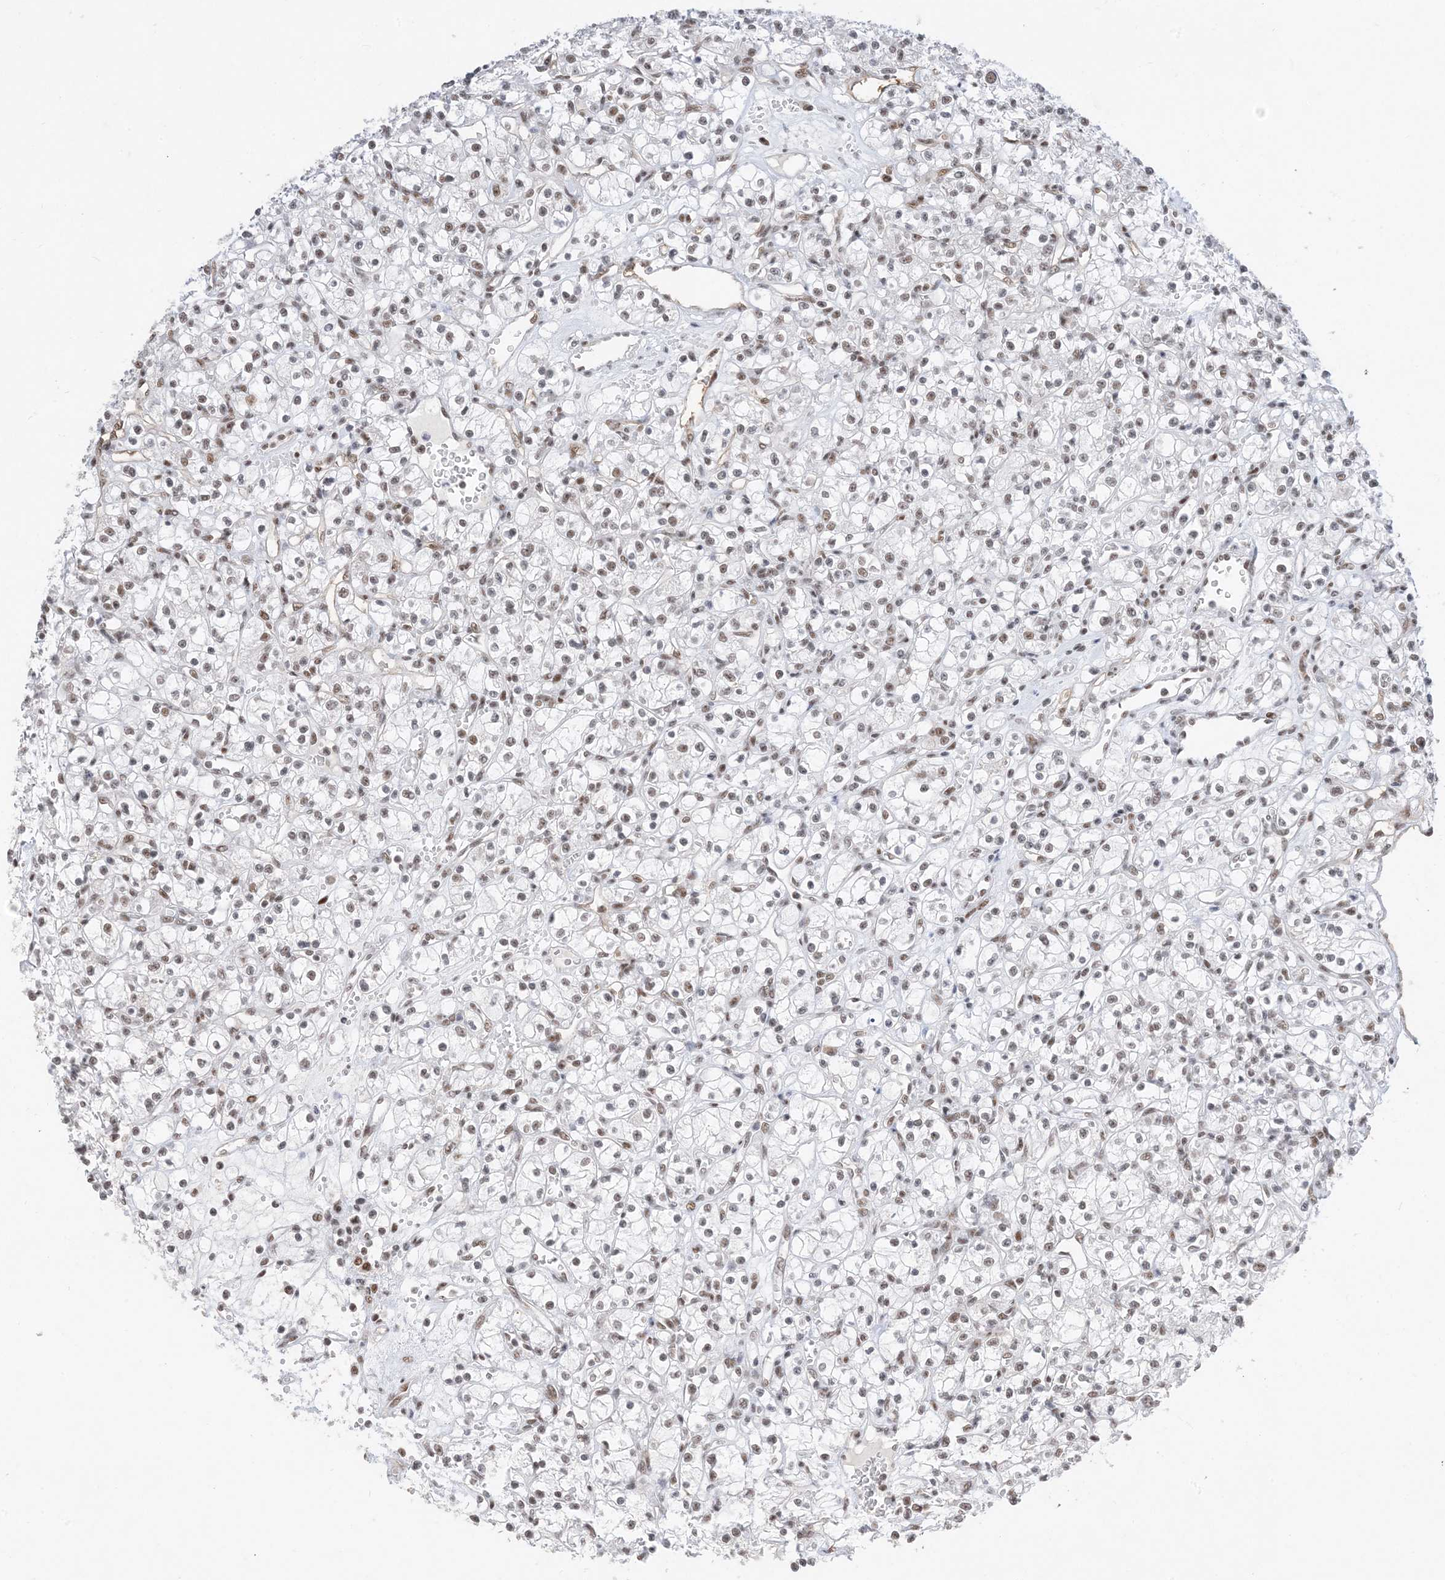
{"staining": {"intensity": "weak", "quantity": "25%-75%", "location": "nuclear"}, "tissue": "renal cancer", "cell_type": "Tumor cells", "image_type": "cancer", "snomed": [{"axis": "morphology", "description": "Adenocarcinoma, NOS"}, {"axis": "topography", "description": "Kidney"}], "caption": "Protein staining of renal cancer (adenocarcinoma) tissue reveals weak nuclear expression in approximately 25%-75% of tumor cells. (brown staining indicates protein expression, while blue staining denotes nuclei).", "gene": "SF3A3", "patient": {"sex": "female", "age": 59}}